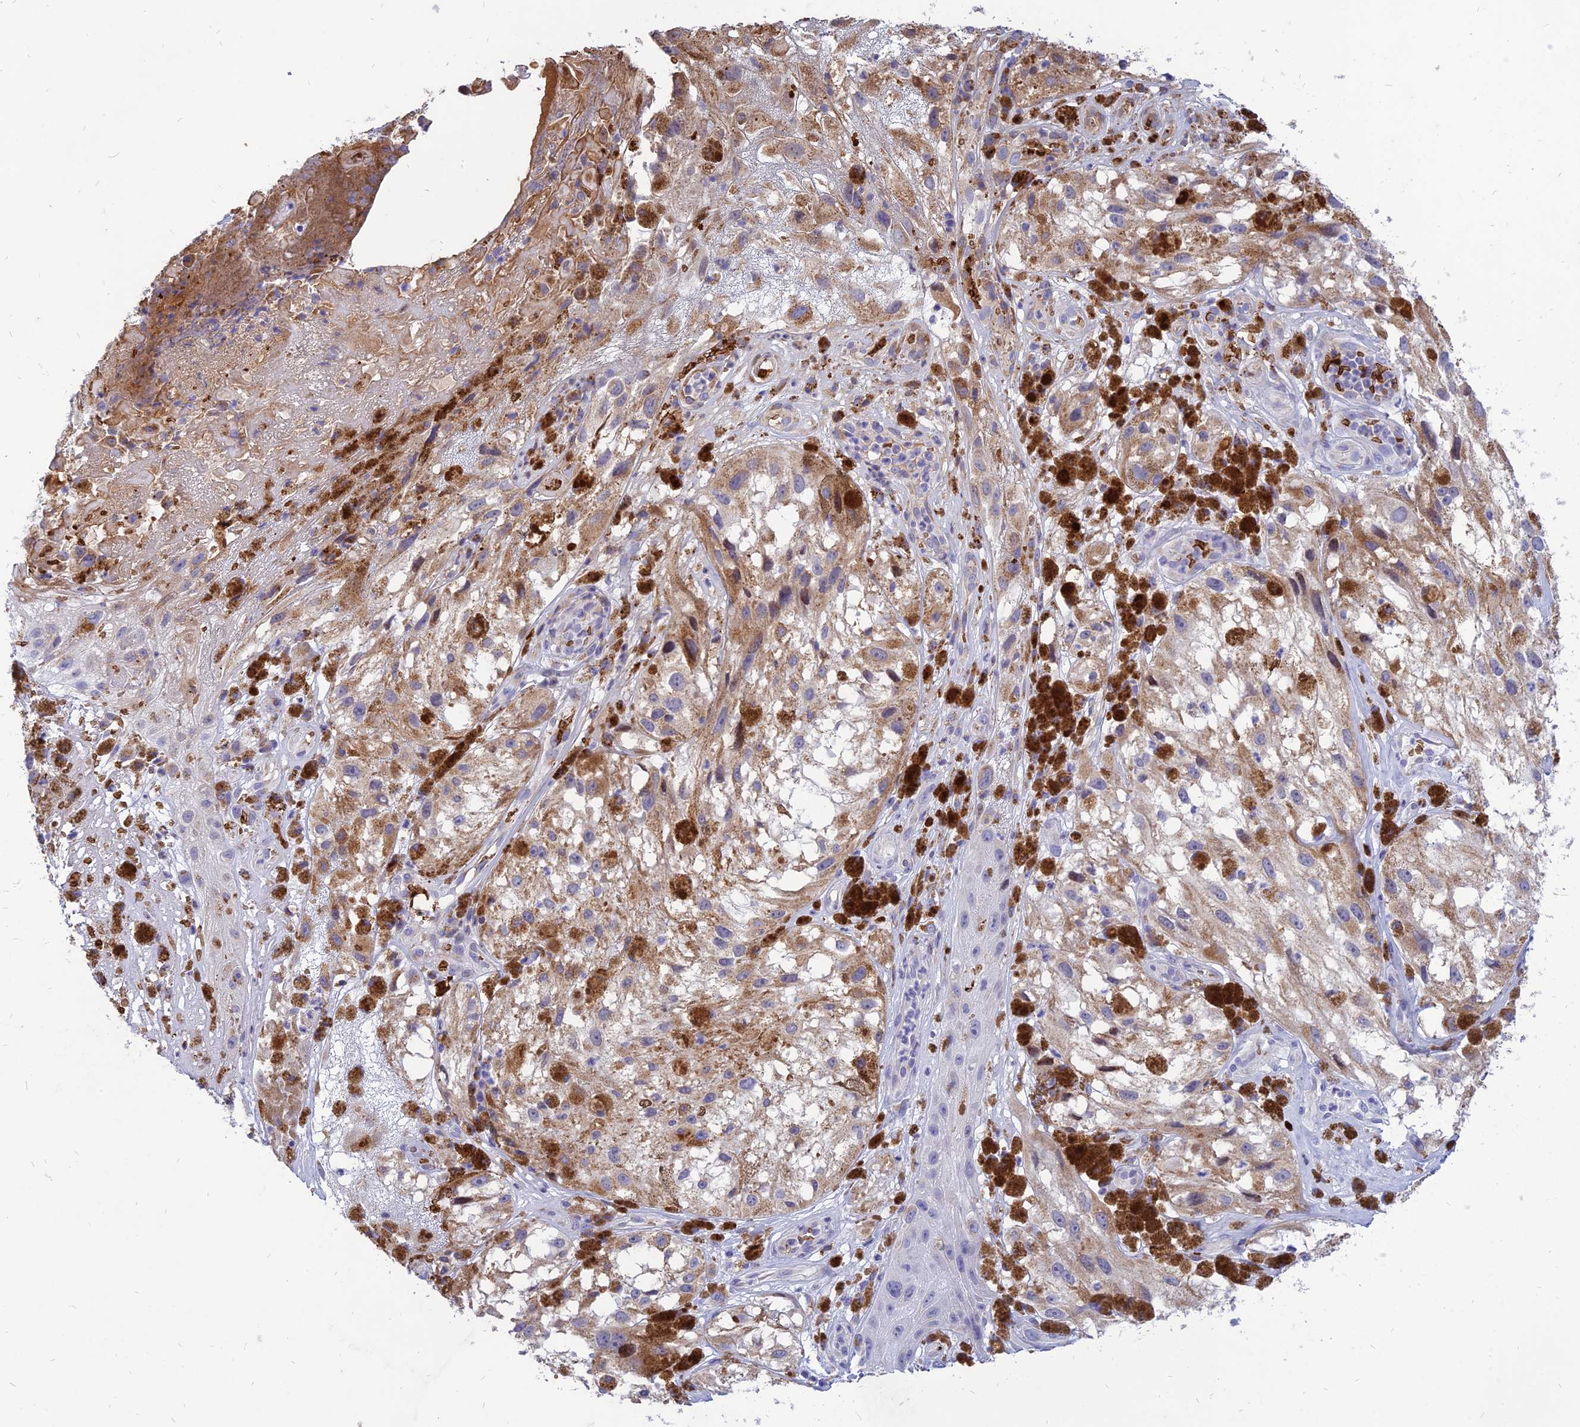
{"staining": {"intensity": "negative", "quantity": "none", "location": "none"}, "tissue": "melanoma", "cell_type": "Tumor cells", "image_type": "cancer", "snomed": [{"axis": "morphology", "description": "Malignant melanoma, NOS"}, {"axis": "topography", "description": "Skin"}], "caption": "A photomicrograph of human malignant melanoma is negative for staining in tumor cells. The staining was performed using DAB to visualize the protein expression in brown, while the nuclei were stained in blue with hematoxylin (Magnification: 20x).", "gene": "HHAT", "patient": {"sex": "male", "age": 88}}